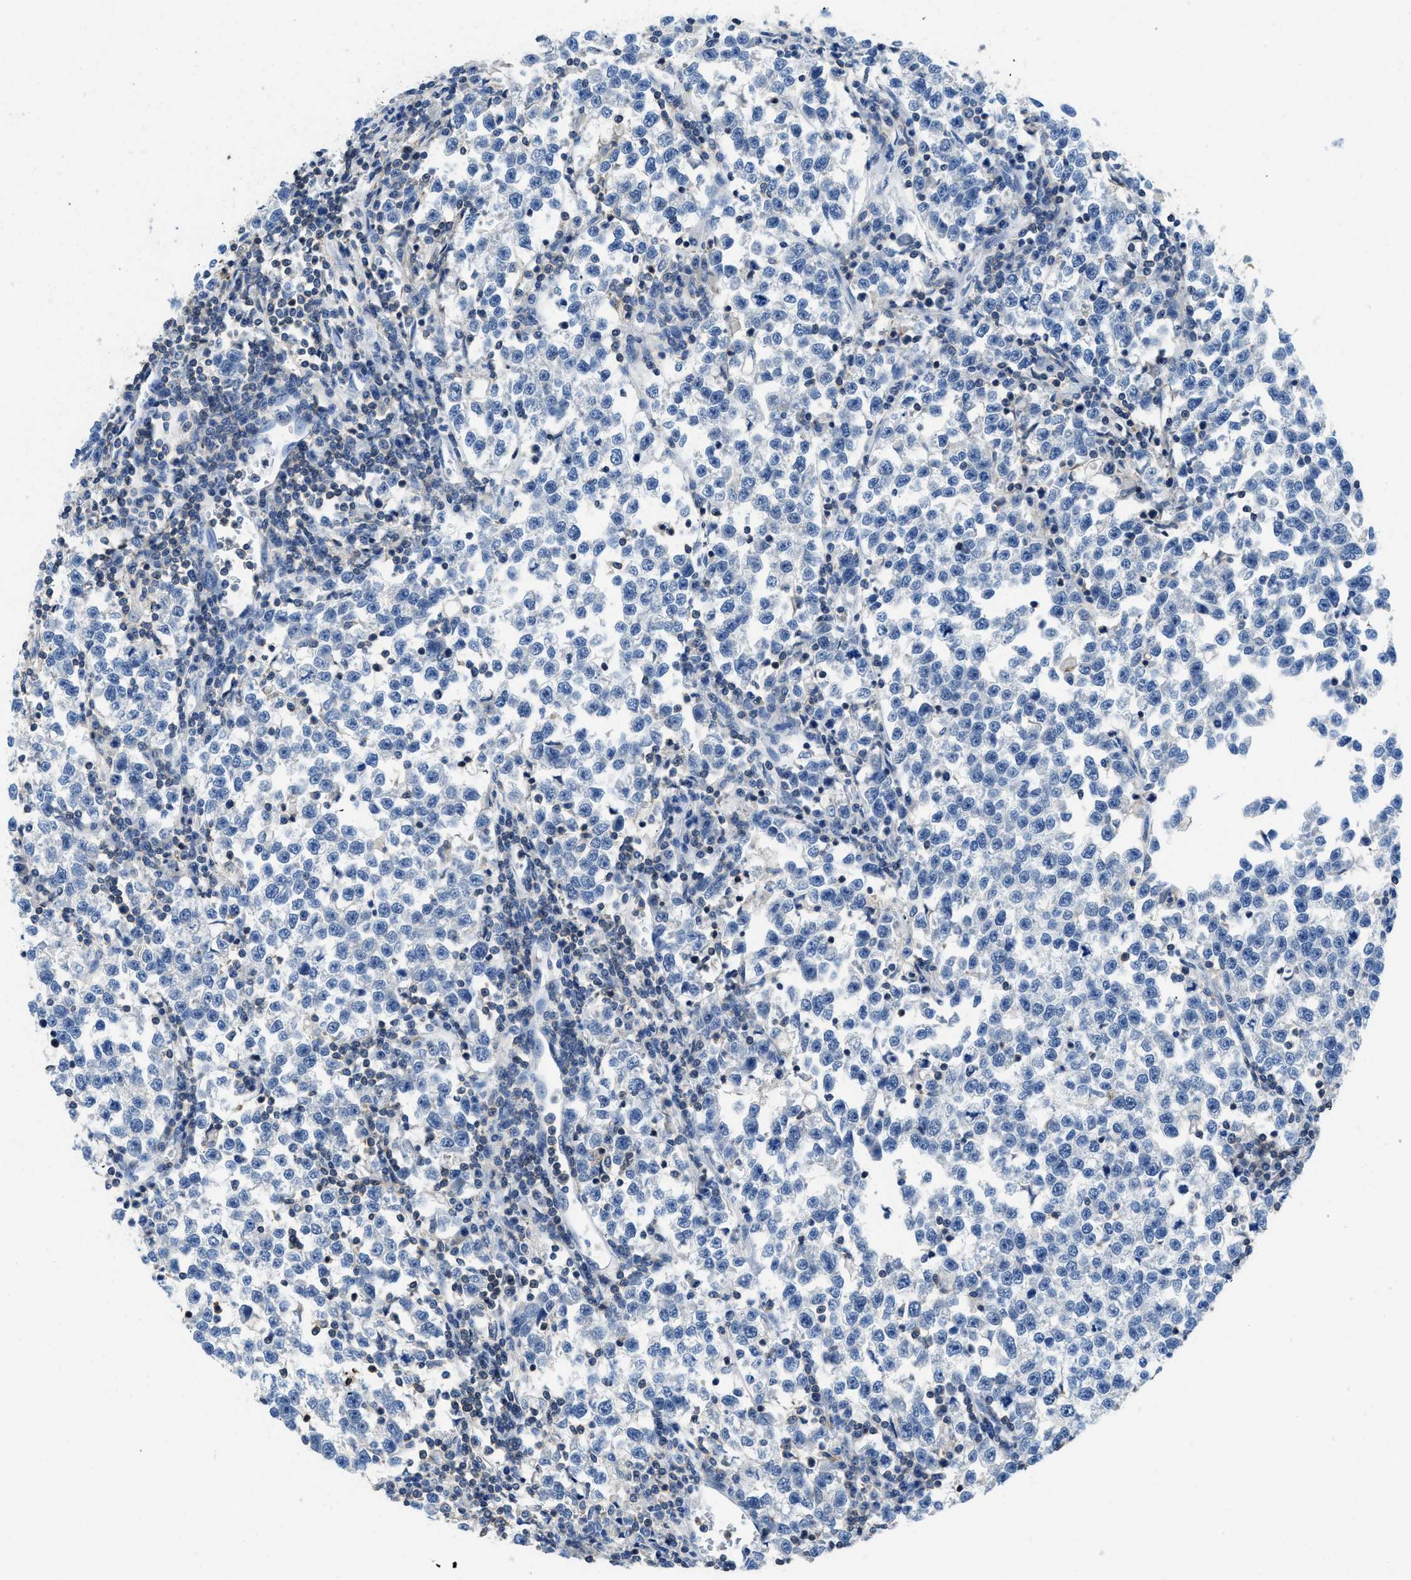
{"staining": {"intensity": "negative", "quantity": "none", "location": "none"}, "tissue": "testis cancer", "cell_type": "Tumor cells", "image_type": "cancer", "snomed": [{"axis": "morphology", "description": "Normal tissue, NOS"}, {"axis": "morphology", "description": "Seminoma, NOS"}, {"axis": "topography", "description": "Testis"}], "caption": "Human testis seminoma stained for a protein using IHC shows no positivity in tumor cells.", "gene": "FAM151A", "patient": {"sex": "male", "age": 43}}